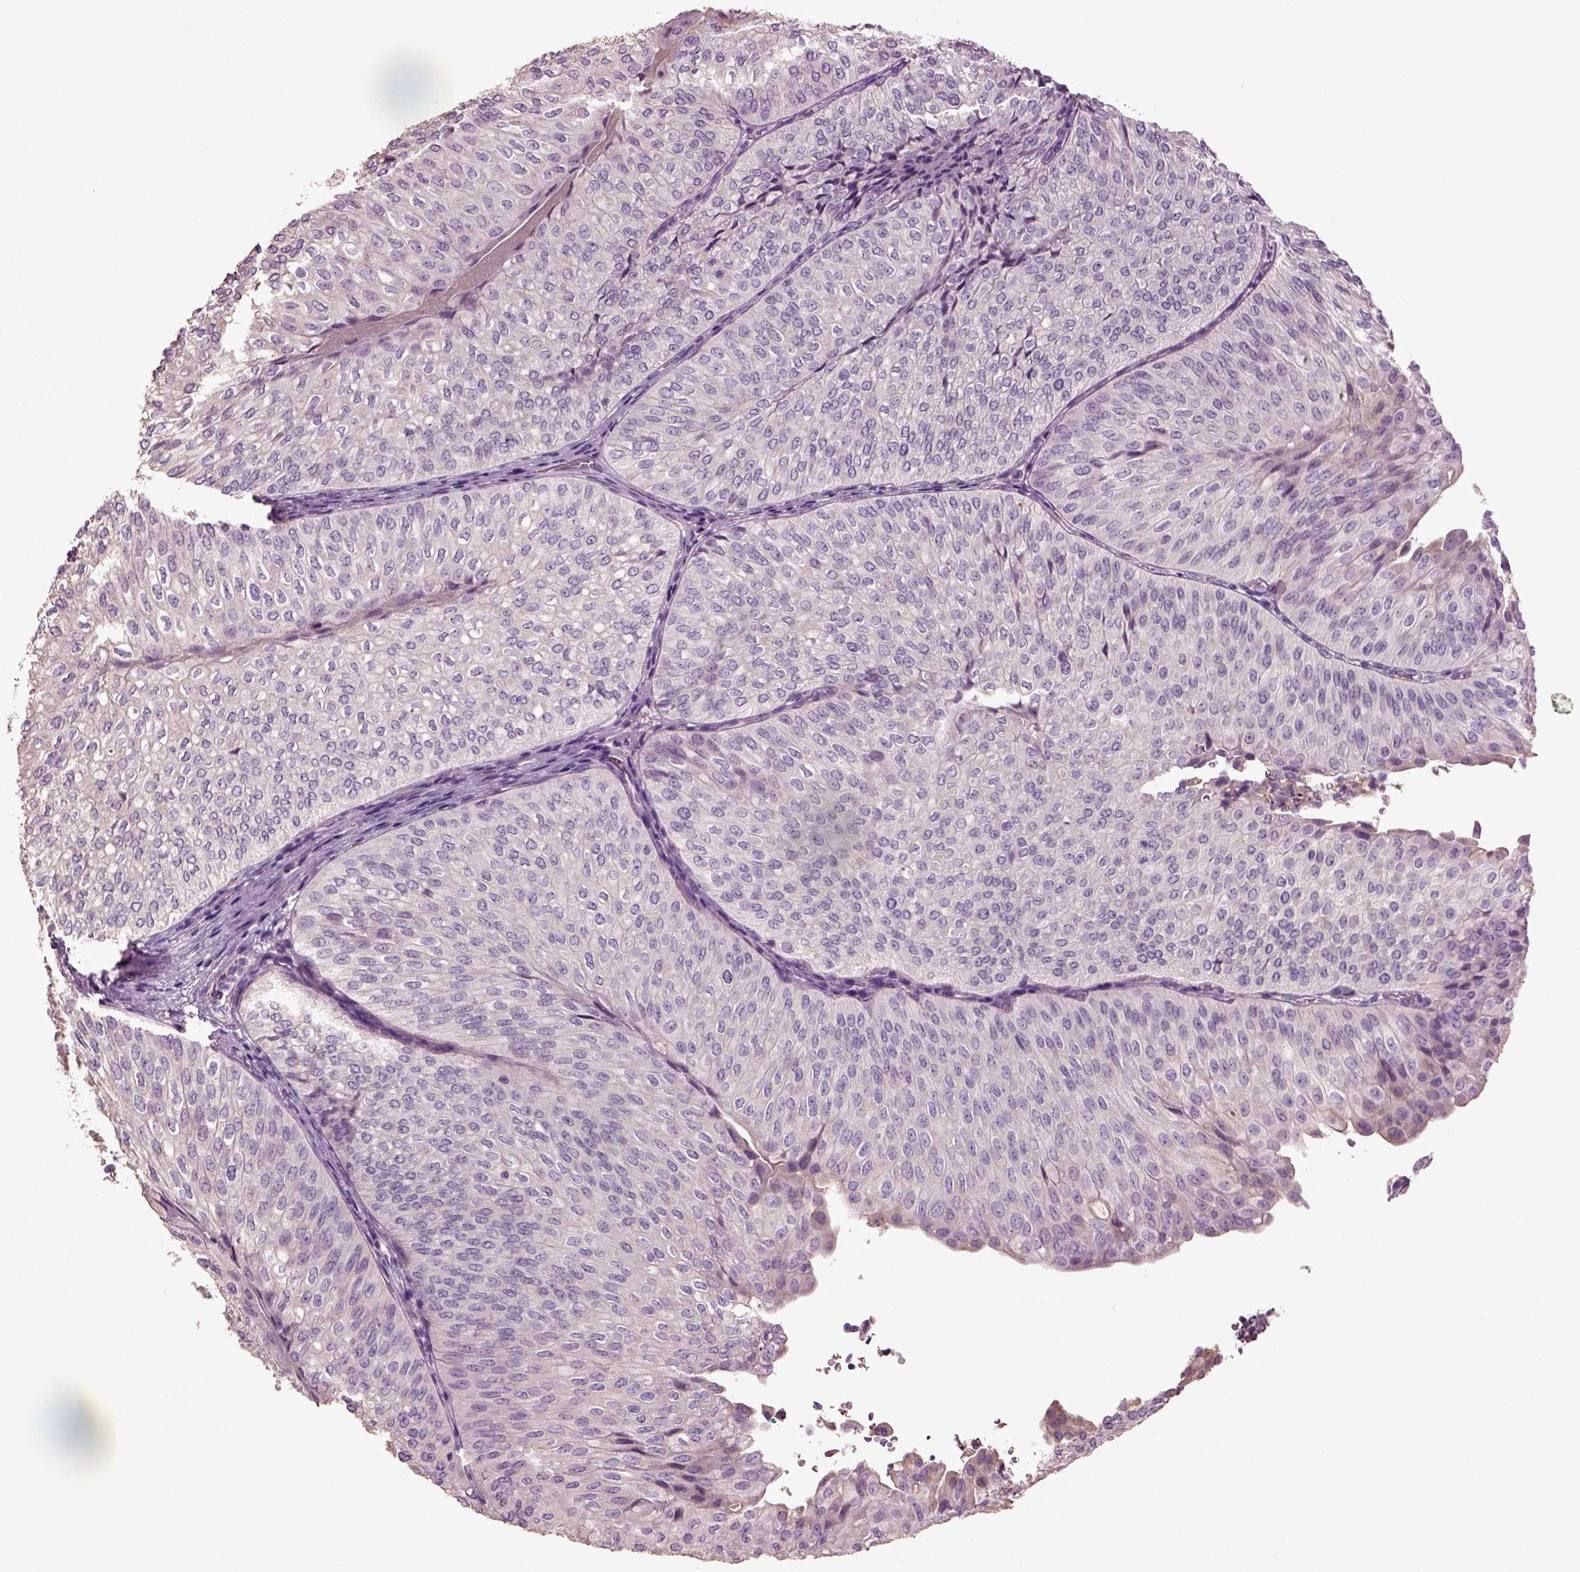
{"staining": {"intensity": "negative", "quantity": "none", "location": "none"}, "tissue": "urothelial cancer", "cell_type": "Tumor cells", "image_type": "cancer", "snomed": [{"axis": "morphology", "description": "Urothelial carcinoma, NOS"}, {"axis": "topography", "description": "Urinary bladder"}], "caption": "Transitional cell carcinoma was stained to show a protein in brown. There is no significant positivity in tumor cells.", "gene": "DEFB118", "patient": {"sex": "male", "age": 62}}